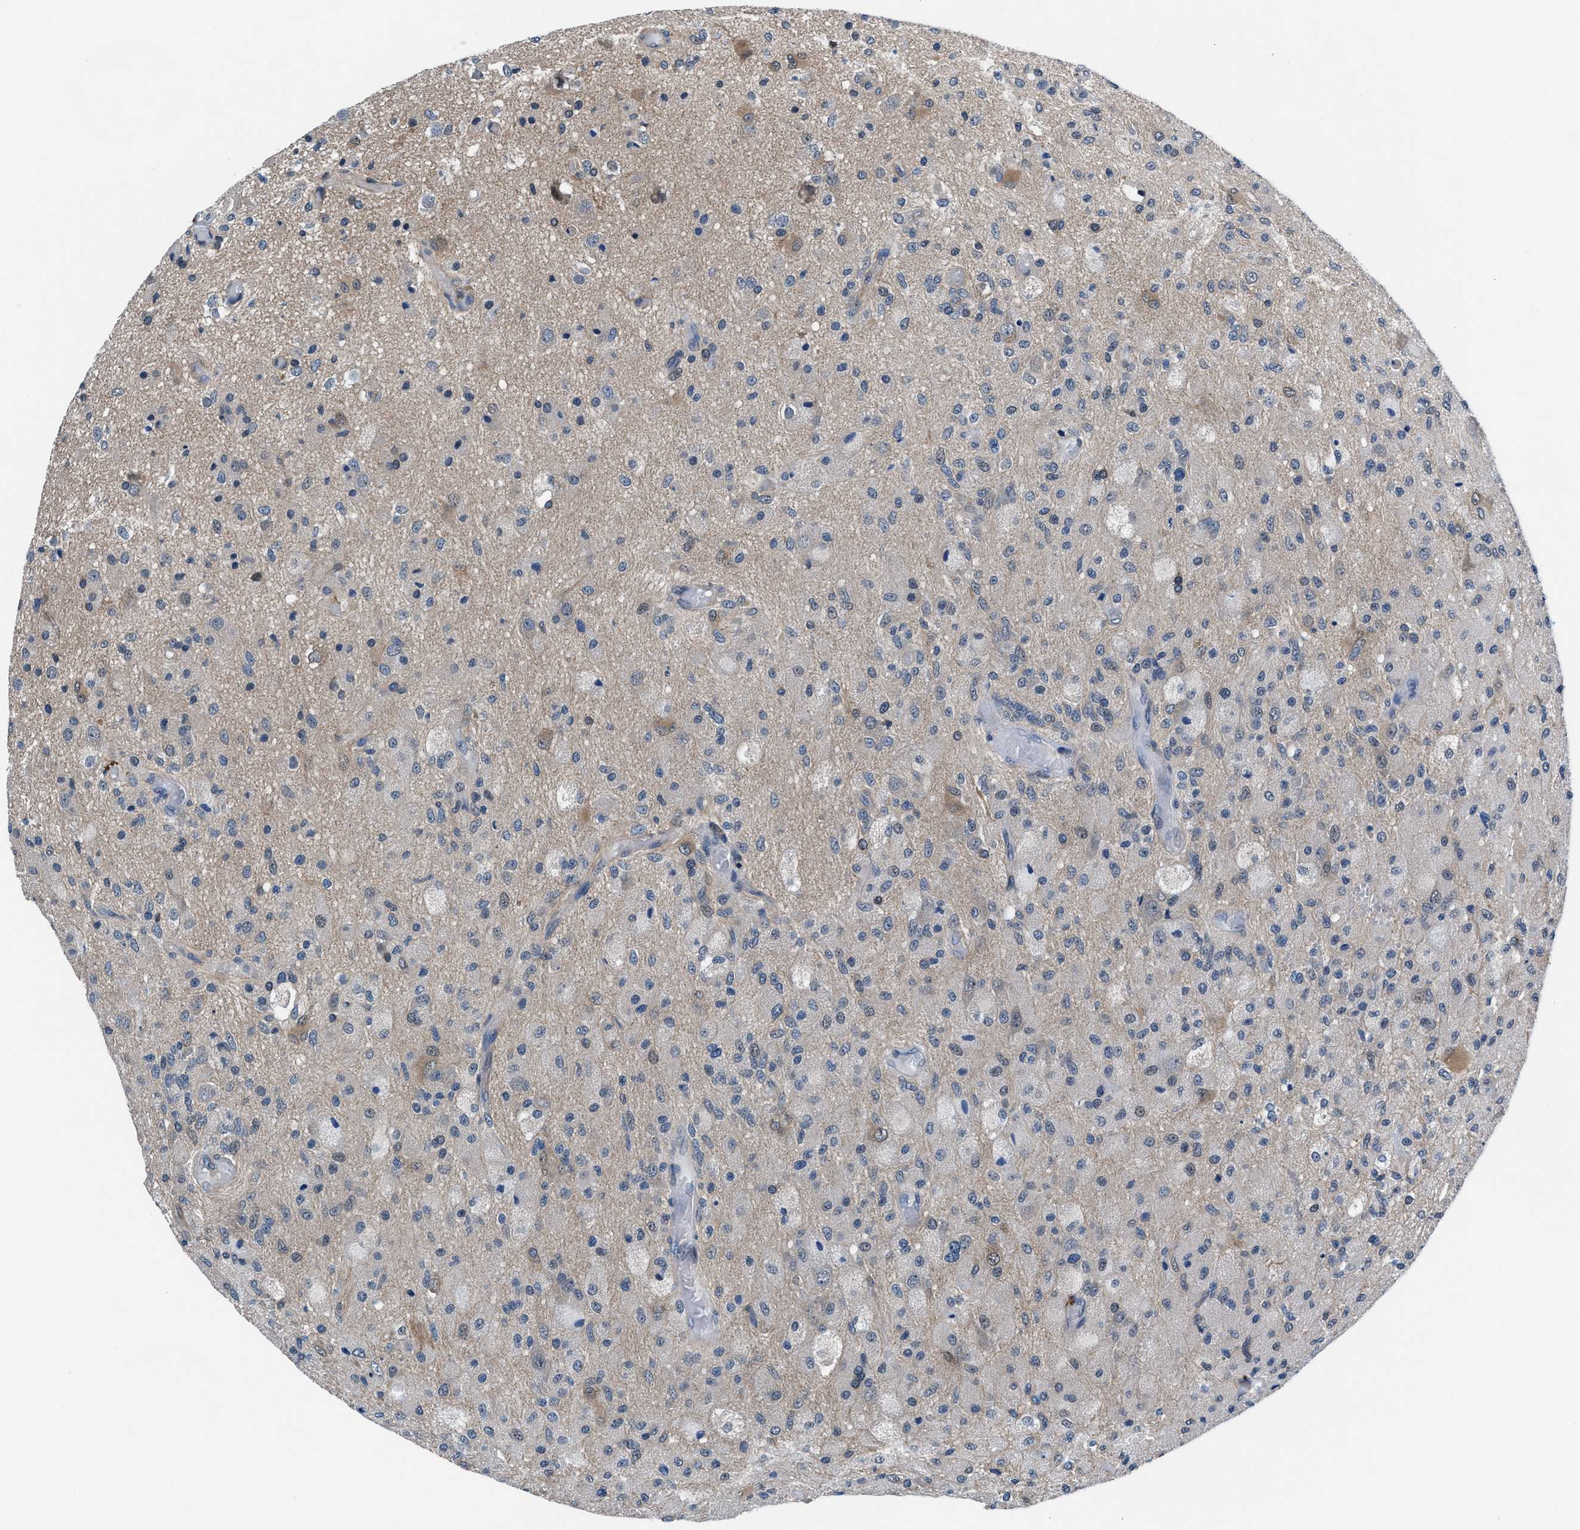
{"staining": {"intensity": "weak", "quantity": "<25%", "location": "cytoplasmic/membranous"}, "tissue": "glioma", "cell_type": "Tumor cells", "image_type": "cancer", "snomed": [{"axis": "morphology", "description": "Normal tissue, NOS"}, {"axis": "morphology", "description": "Glioma, malignant, High grade"}, {"axis": "topography", "description": "Cerebral cortex"}], "caption": "A high-resolution histopathology image shows immunohistochemistry staining of glioma, which exhibits no significant staining in tumor cells. The staining is performed using DAB (3,3'-diaminobenzidine) brown chromogen with nuclei counter-stained in using hematoxylin.", "gene": "PRPSAP2", "patient": {"sex": "male", "age": 77}}